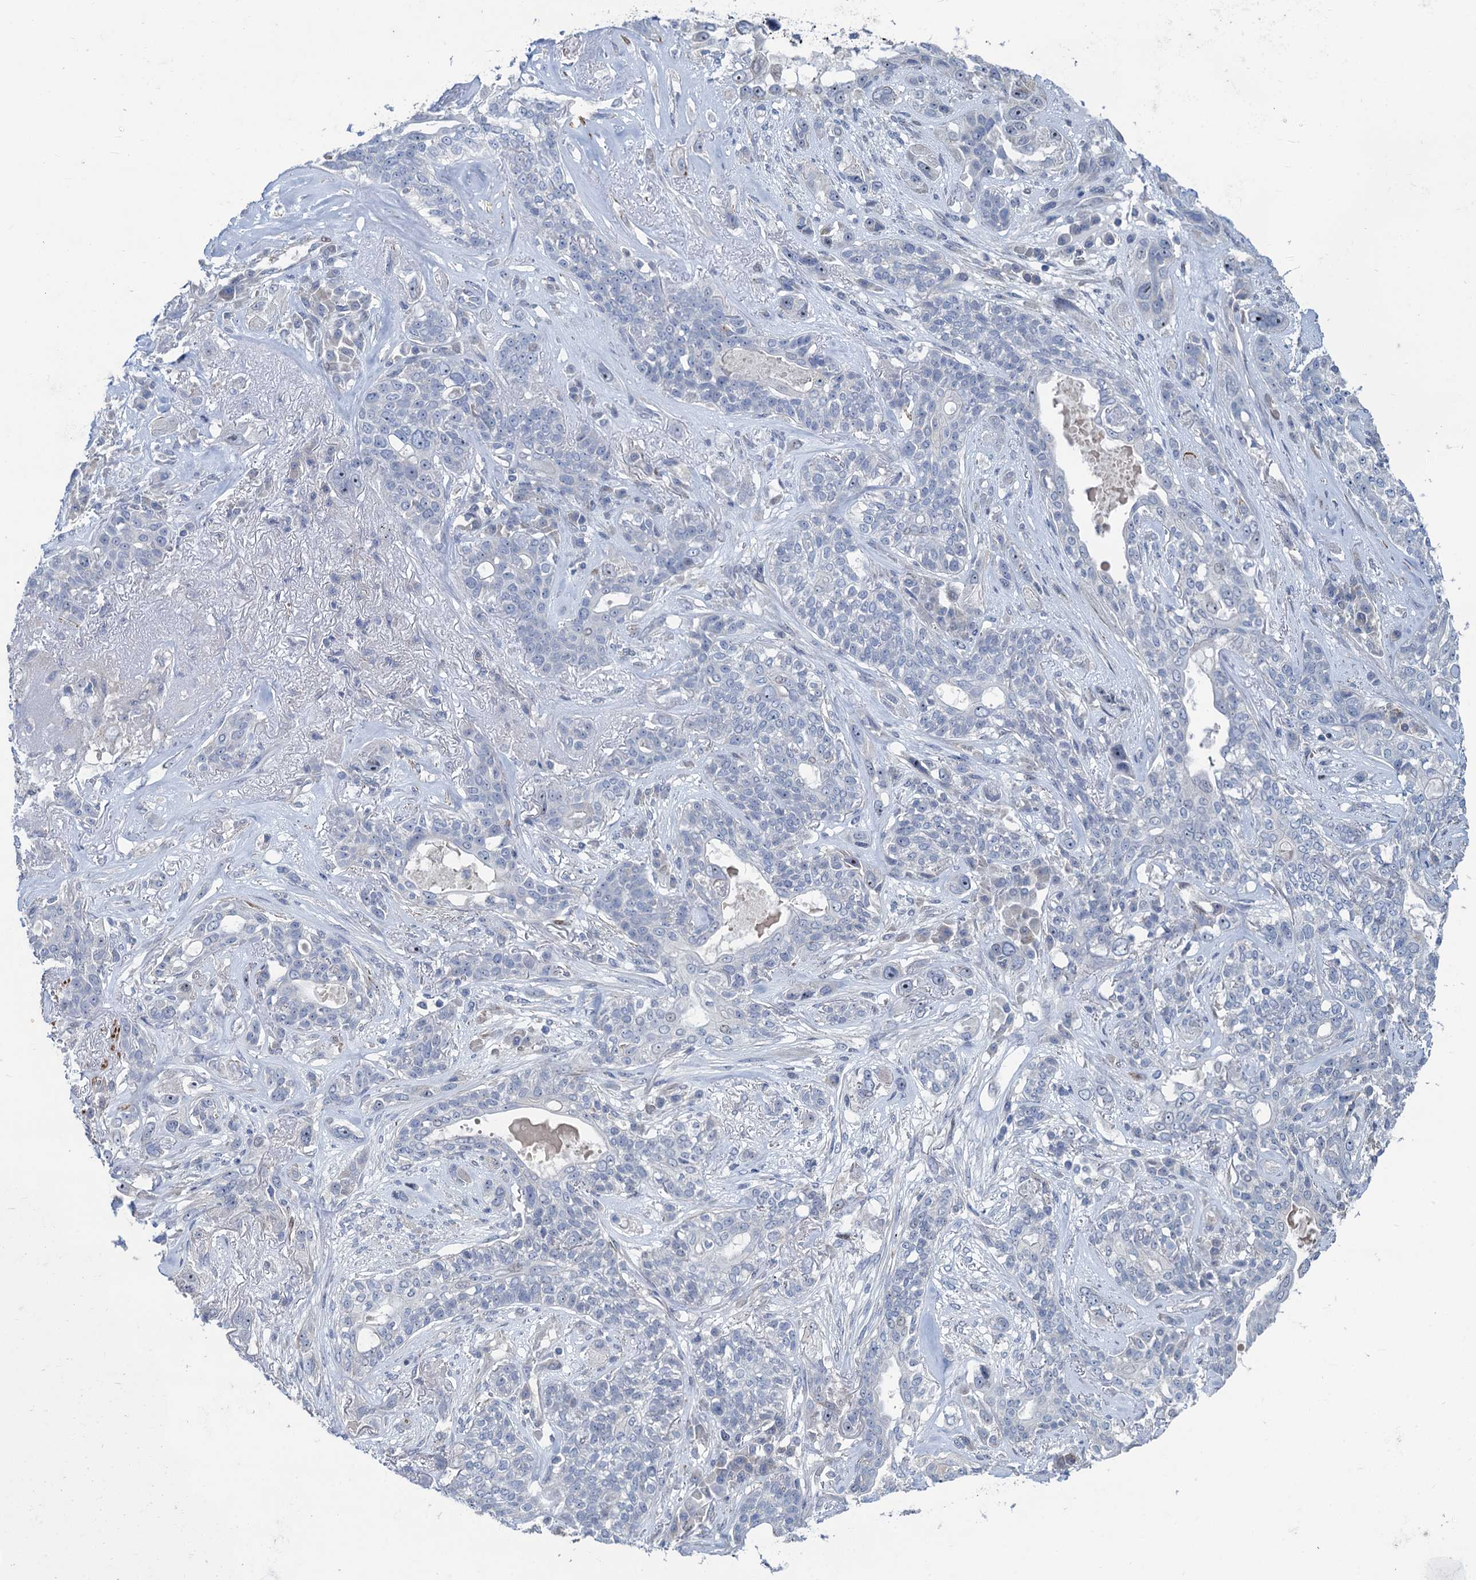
{"staining": {"intensity": "negative", "quantity": "none", "location": "none"}, "tissue": "lung cancer", "cell_type": "Tumor cells", "image_type": "cancer", "snomed": [{"axis": "morphology", "description": "Squamous cell carcinoma, NOS"}, {"axis": "topography", "description": "Lung"}], "caption": "There is no significant expression in tumor cells of lung cancer (squamous cell carcinoma).", "gene": "ESYT3", "patient": {"sex": "female", "age": 70}}